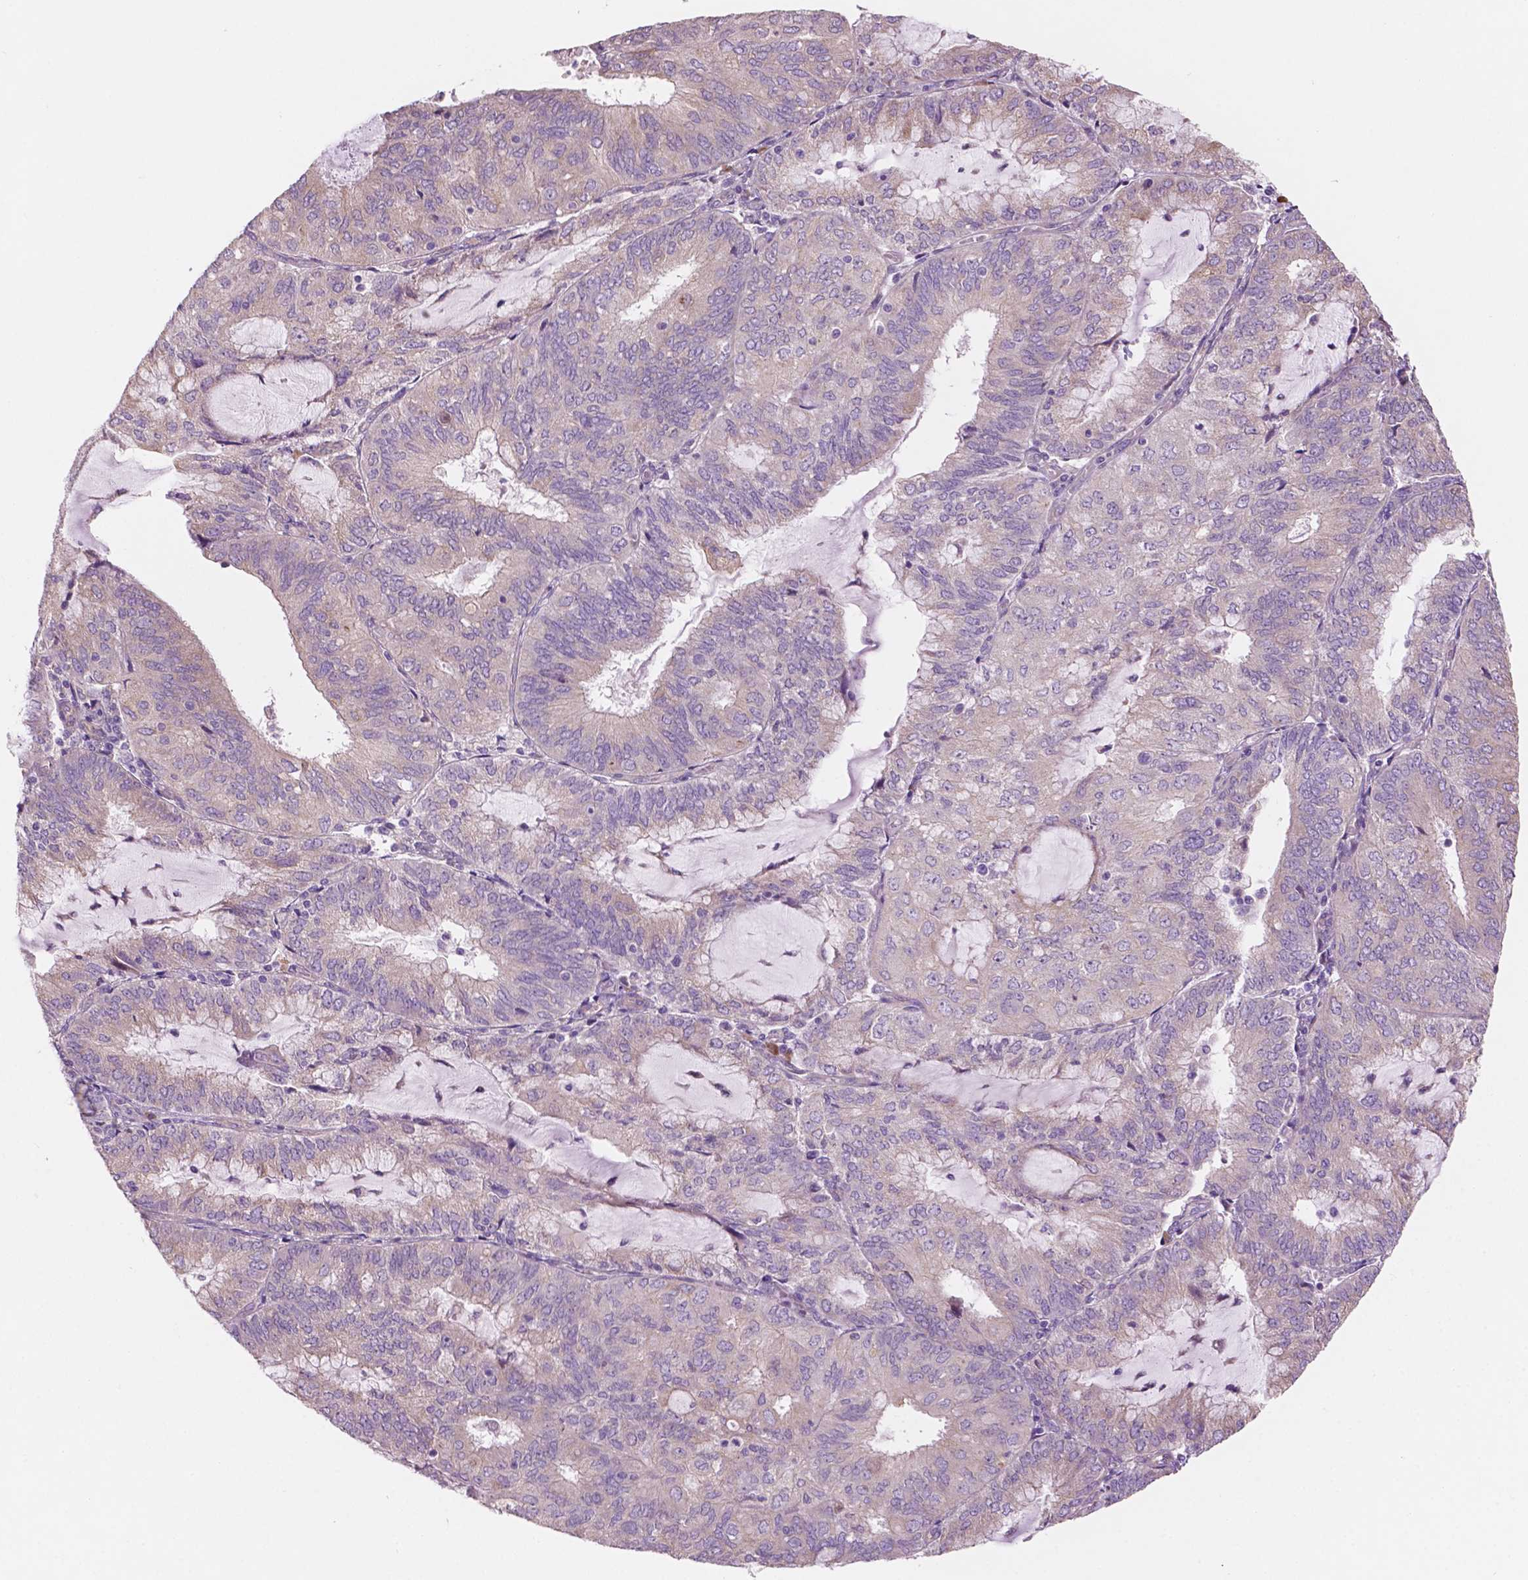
{"staining": {"intensity": "negative", "quantity": "none", "location": "none"}, "tissue": "endometrial cancer", "cell_type": "Tumor cells", "image_type": "cancer", "snomed": [{"axis": "morphology", "description": "Adenocarcinoma, NOS"}, {"axis": "topography", "description": "Endometrium"}], "caption": "A high-resolution image shows immunohistochemistry staining of endometrial cancer (adenocarcinoma), which demonstrates no significant expression in tumor cells. (DAB (3,3'-diaminobenzidine) immunohistochemistry visualized using brightfield microscopy, high magnification).", "gene": "LRP1B", "patient": {"sex": "female", "age": 81}}